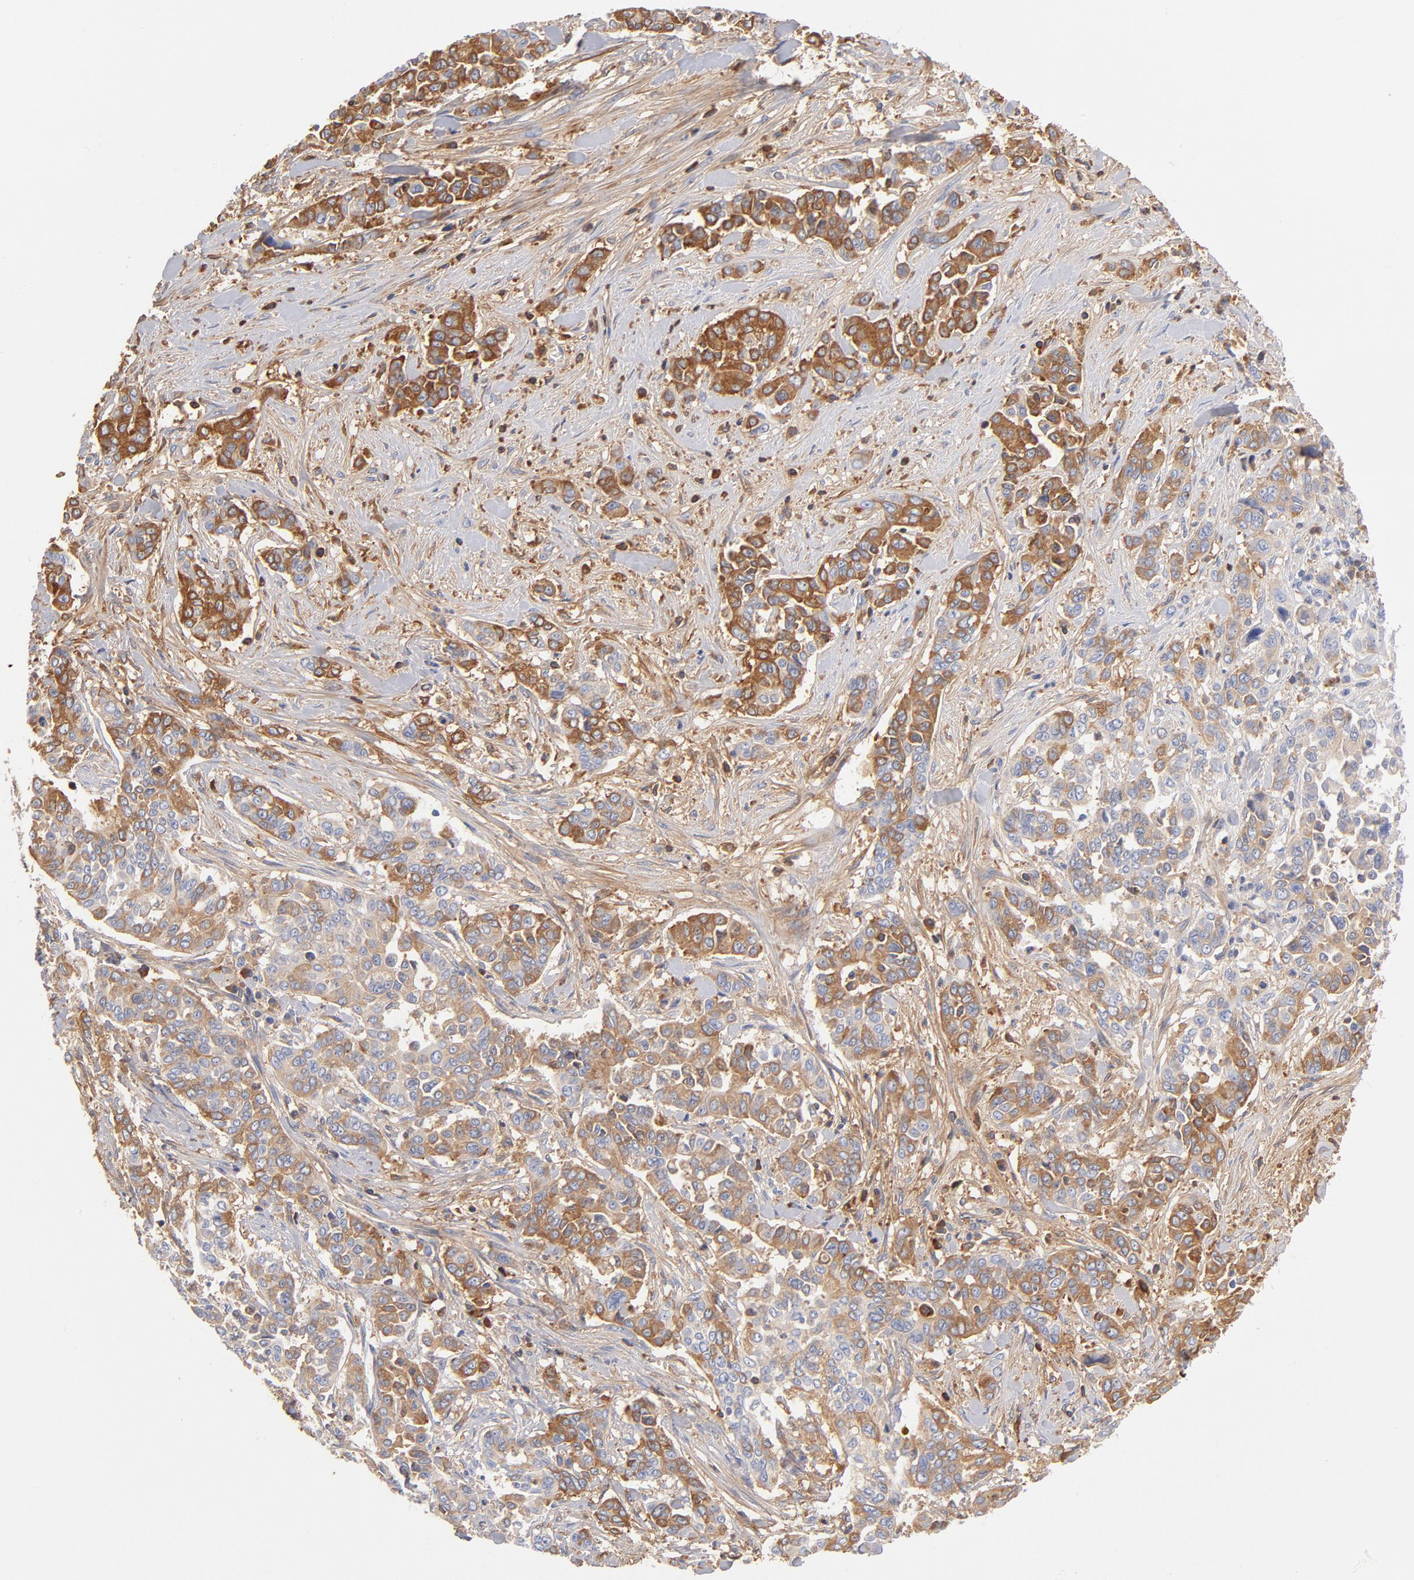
{"staining": {"intensity": "moderate", "quantity": "25%-75%", "location": "cytoplasmic/membranous"}, "tissue": "pancreatic cancer", "cell_type": "Tumor cells", "image_type": "cancer", "snomed": [{"axis": "morphology", "description": "Adenocarcinoma, NOS"}, {"axis": "topography", "description": "Pancreas"}], "caption": "Protein expression analysis of human pancreatic cancer (adenocarcinoma) reveals moderate cytoplasmic/membranous positivity in about 25%-75% of tumor cells. The staining is performed using DAB (3,3'-diaminobenzidine) brown chromogen to label protein expression. The nuclei are counter-stained blue using hematoxylin.", "gene": "C3", "patient": {"sex": "female", "age": 52}}